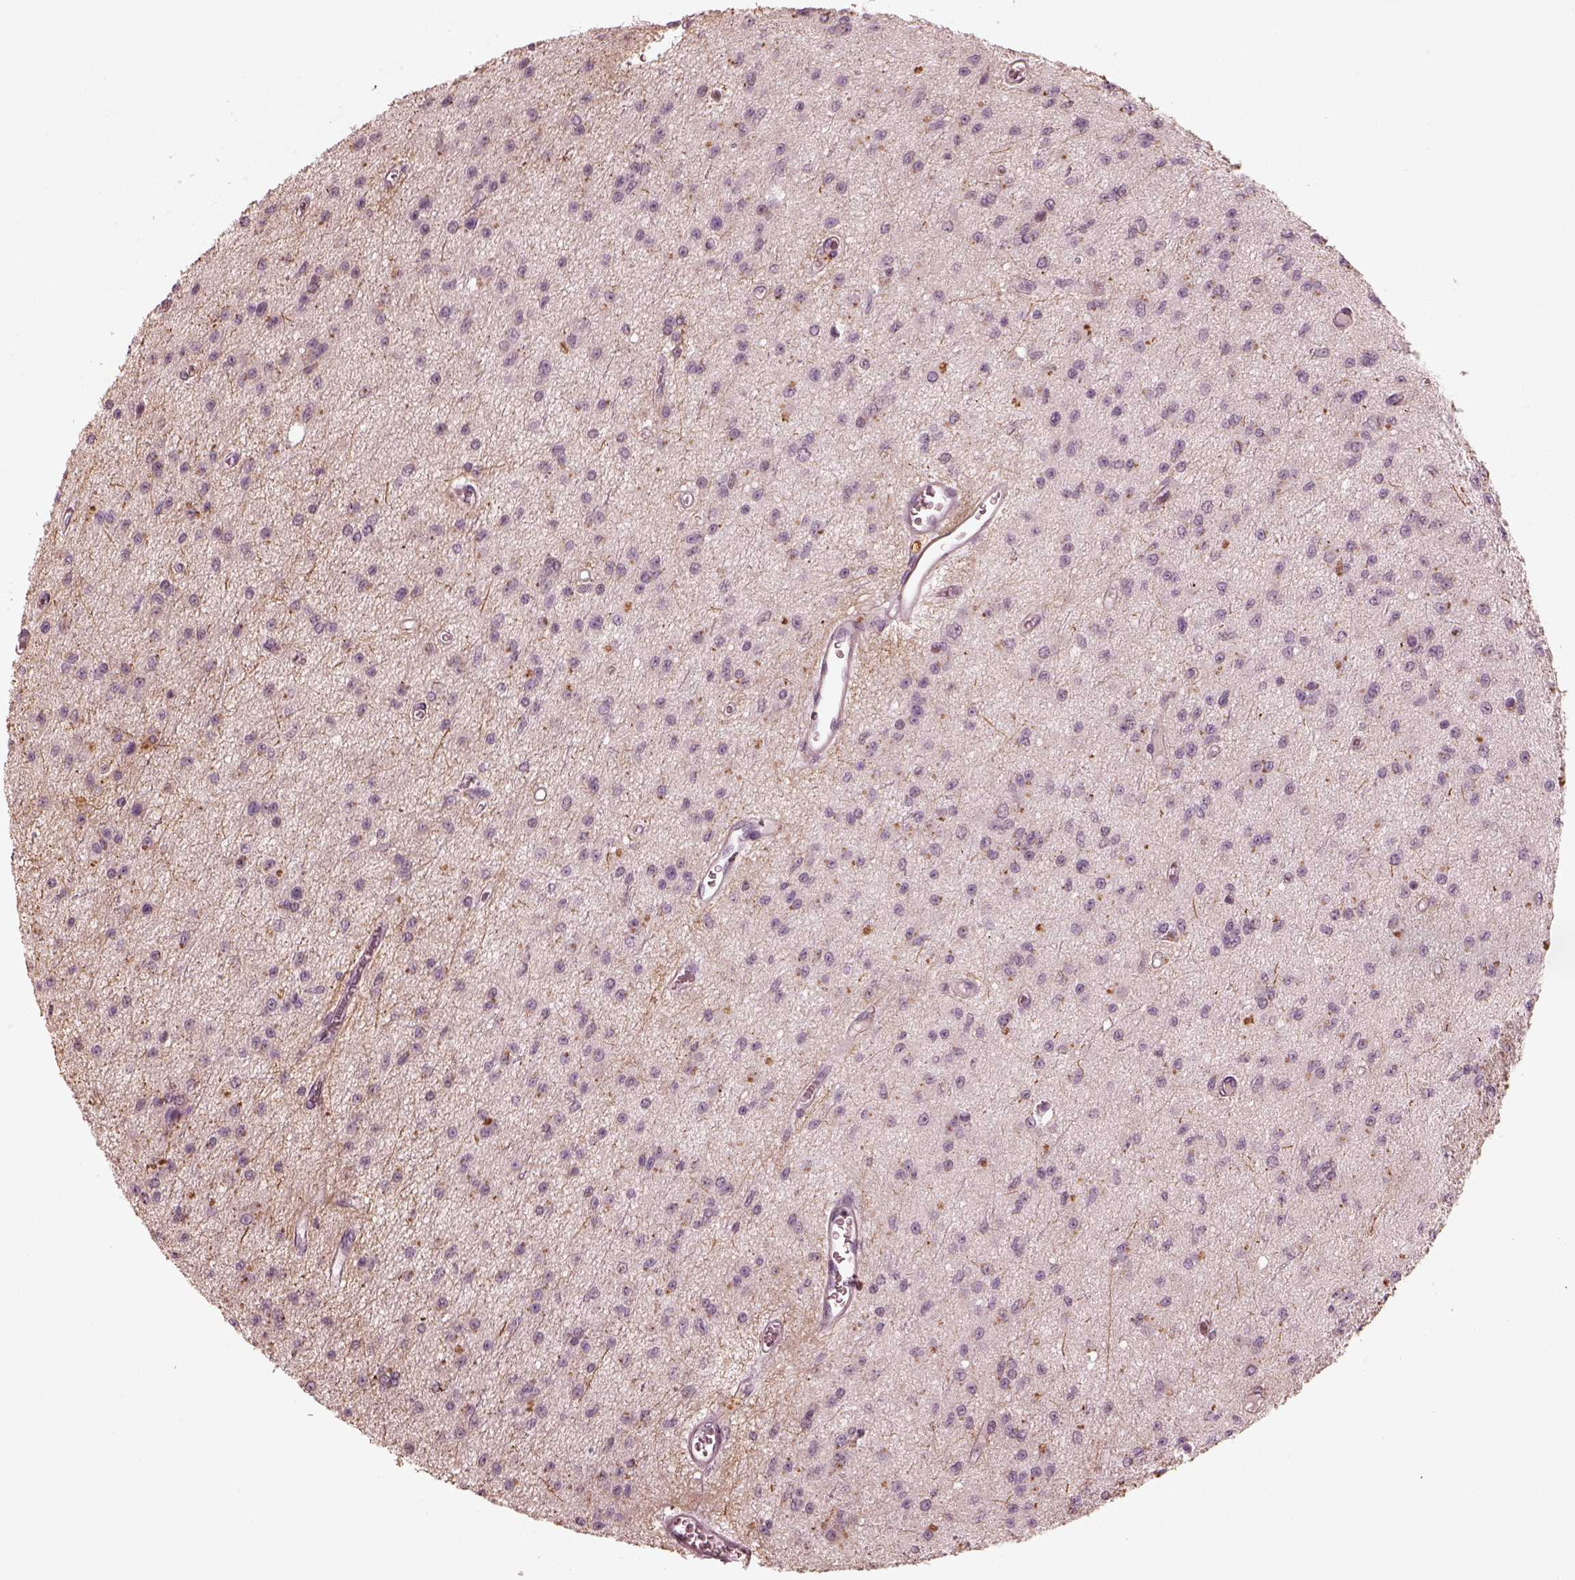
{"staining": {"intensity": "negative", "quantity": "none", "location": "none"}, "tissue": "glioma", "cell_type": "Tumor cells", "image_type": "cancer", "snomed": [{"axis": "morphology", "description": "Glioma, malignant, Low grade"}, {"axis": "topography", "description": "Brain"}], "caption": "A histopathology image of human glioma is negative for staining in tumor cells.", "gene": "ADRB3", "patient": {"sex": "female", "age": 45}}